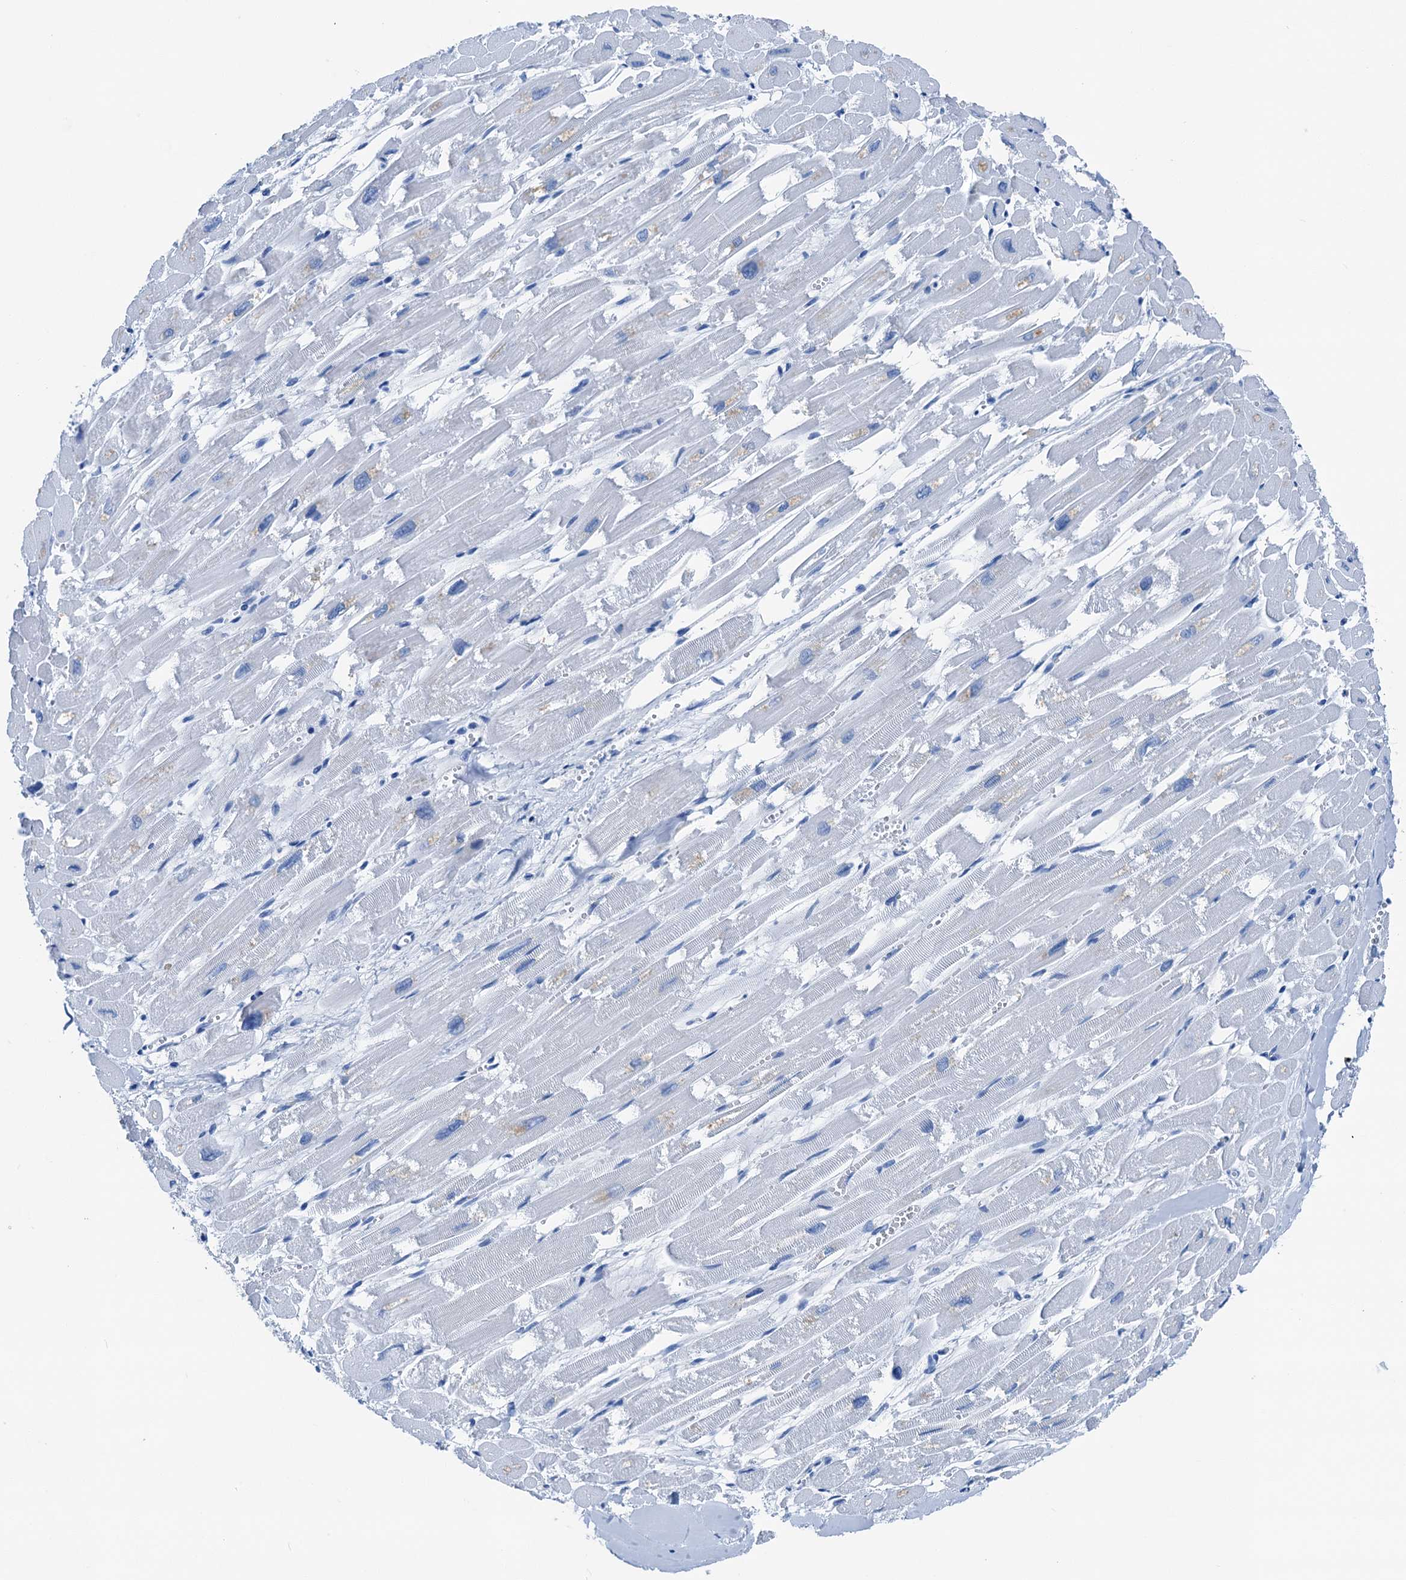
{"staining": {"intensity": "negative", "quantity": "none", "location": "none"}, "tissue": "heart muscle", "cell_type": "Cardiomyocytes", "image_type": "normal", "snomed": [{"axis": "morphology", "description": "Normal tissue, NOS"}, {"axis": "topography", "description": "Heart"}], "caption": "Immunohistochemical staining of benign heart muscle reveals no significant expression in cardiomyocytes. (Immunohistochemistry, brightfield microscopy, high magnification).", "gene": "CBLN3", "patient": {"sex": "male", "age": 54}}